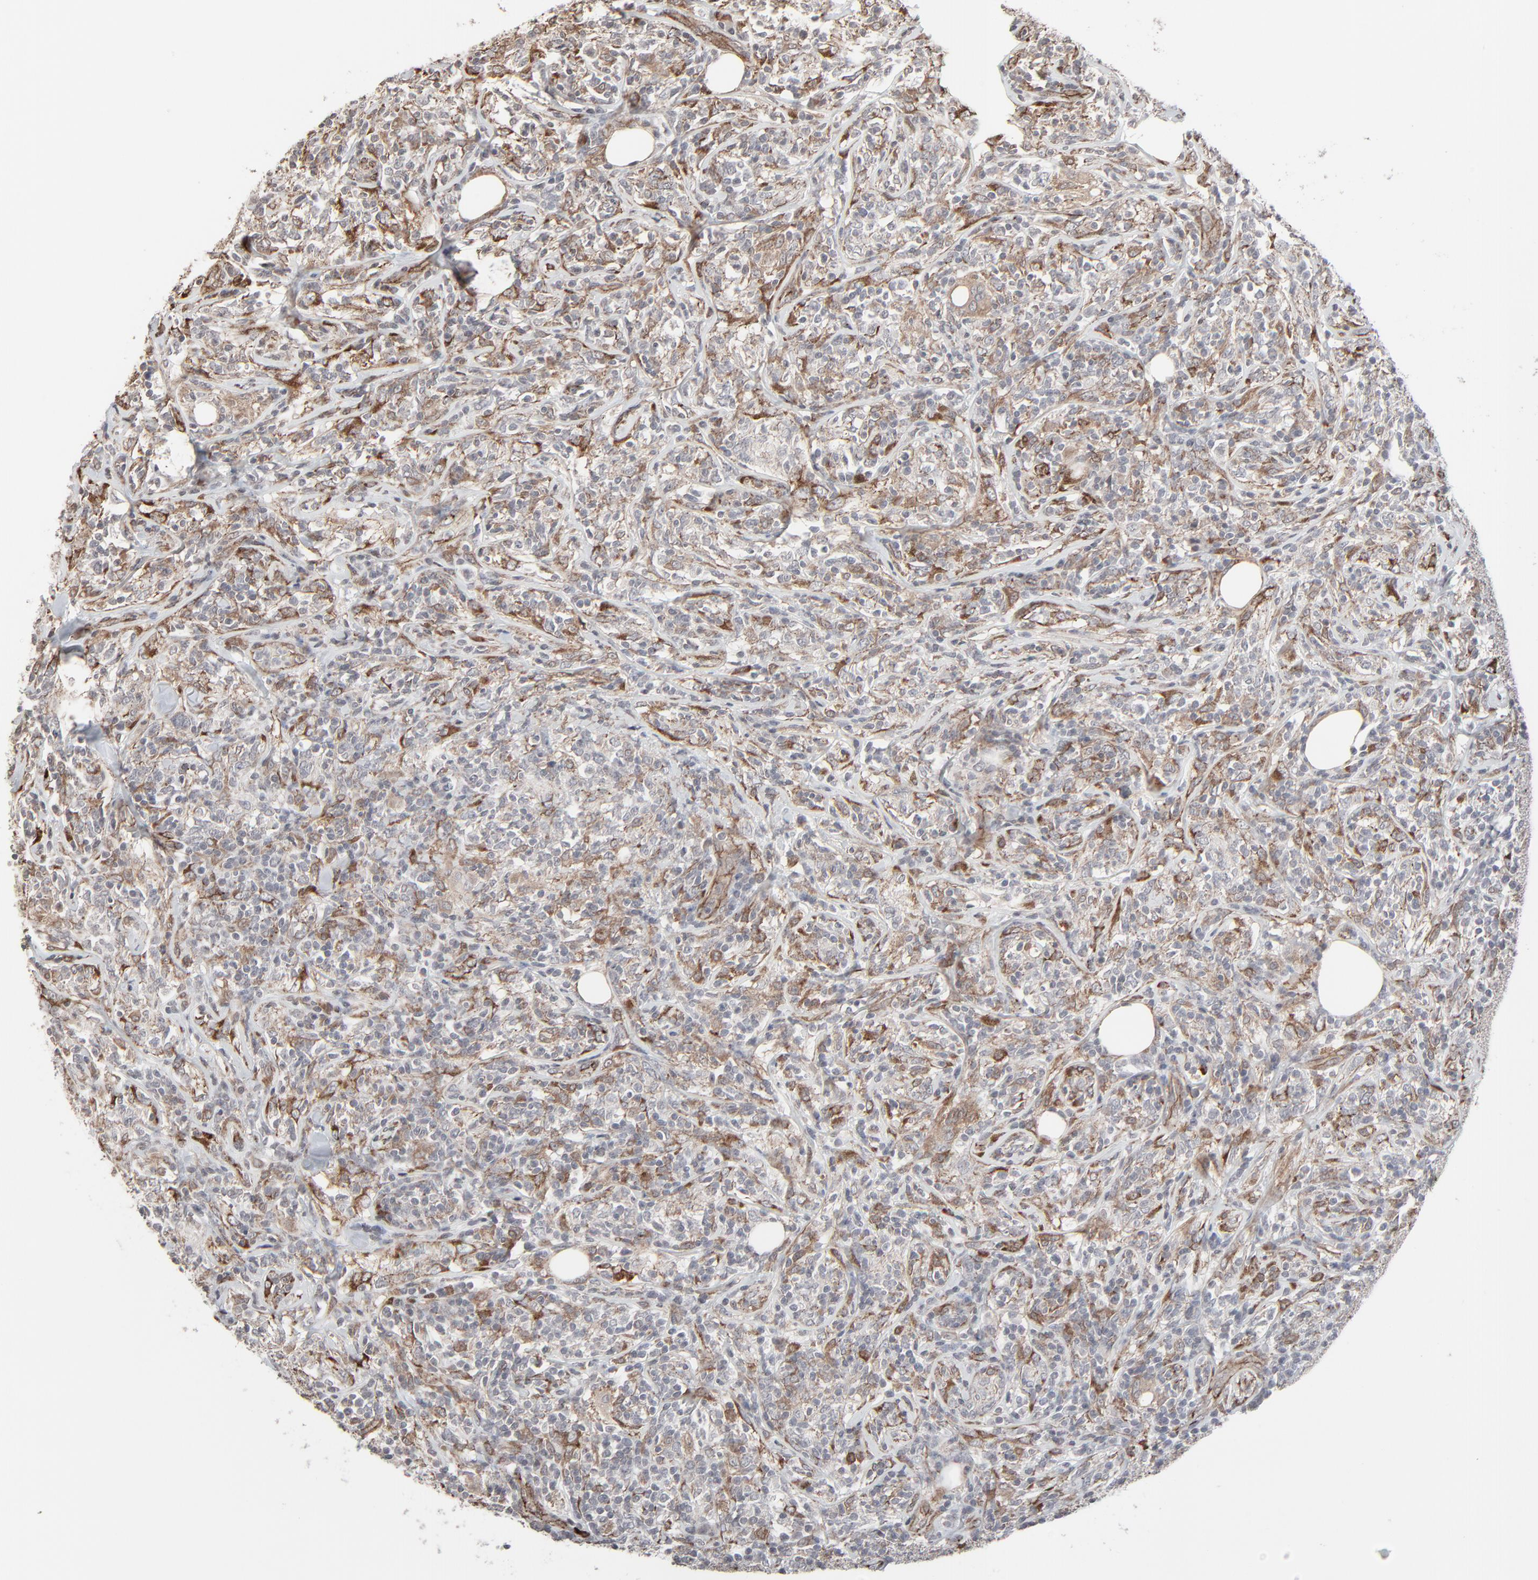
{"staining": {"intensity": "weak", "quantity": "25%-75%", "location": "cytoplasmic/membranous"}, "tissue": "lymphoma", "cell_type": "Tumor cells", "image_type": "cancer", "snomed": [{"axis": "morphology", "description": "Malignant lymphoma, non-Hodgkin's type, High grade"}, {"axis": "topography", "description": "Lymph node"}], "caption": "An IHC histopathology image of neoplastic tissue is shown. Protein staining in brown shows weak cytoplasmic/membranous positivity in high-grade malignant lymphoma, non-Hodgkin's type within tumor cells.", "gene": "CTNND1", "patient": {"sex": "female", "age": 84}}